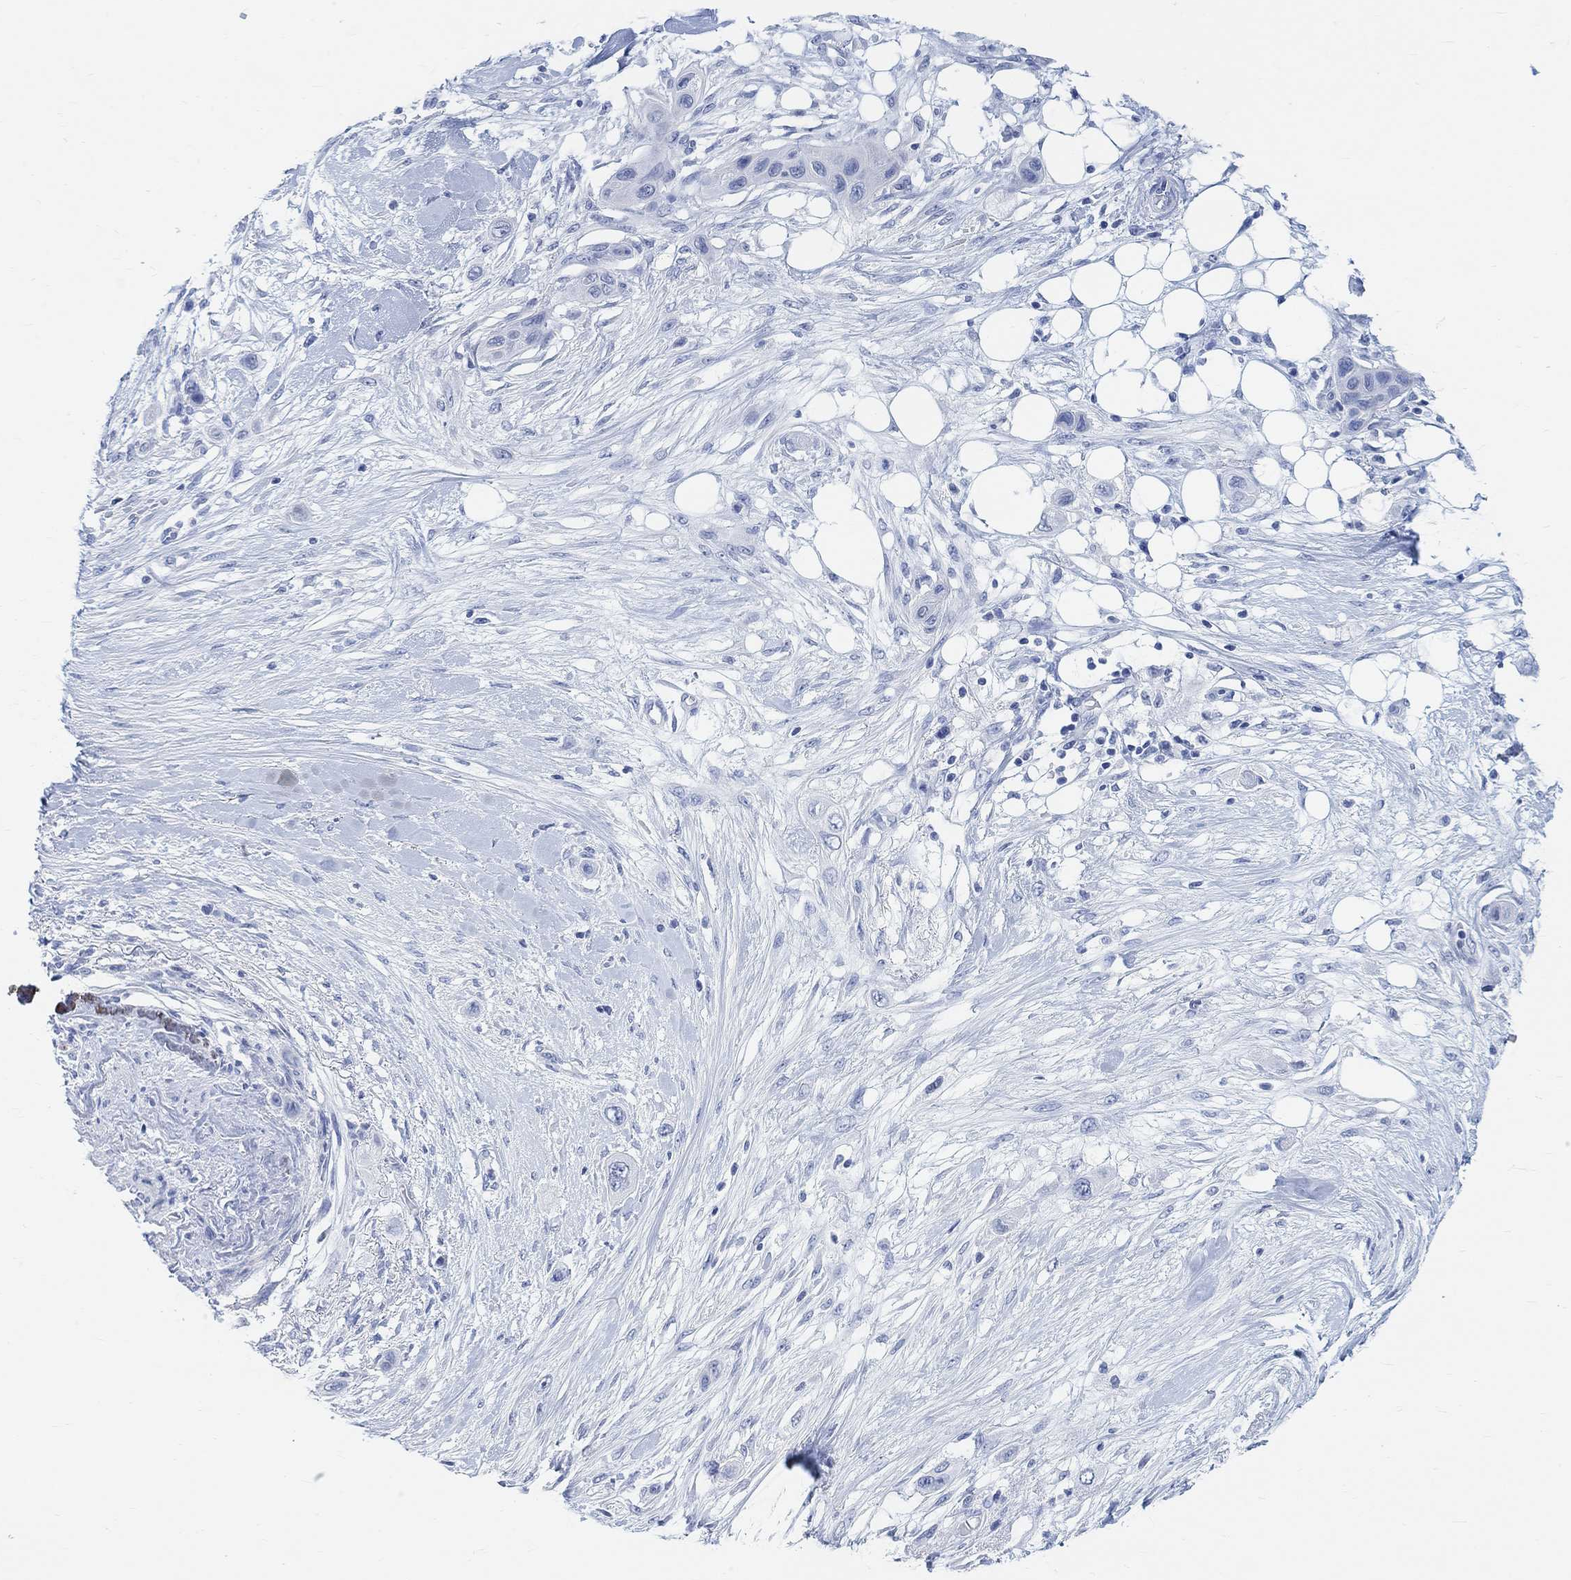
{"staining": {"intensity": "negative", "quantity": "none", "location": "none"}, "tissue": "skin cancer", "cell_type": "Tumor cells", "image_type": "cancer", "snomed": [{"axis": "morphology", "description": "Squamous cell carcinoma, NOS"}, {"axis": "topography", "description": "Skin"}], "caption": "Photomicrograph shows no significant protein staining in tumor cells of squamous cell carcinoma (skin).", "gene": "ENO4", "patient": {"sex": "male", "age": 79}}